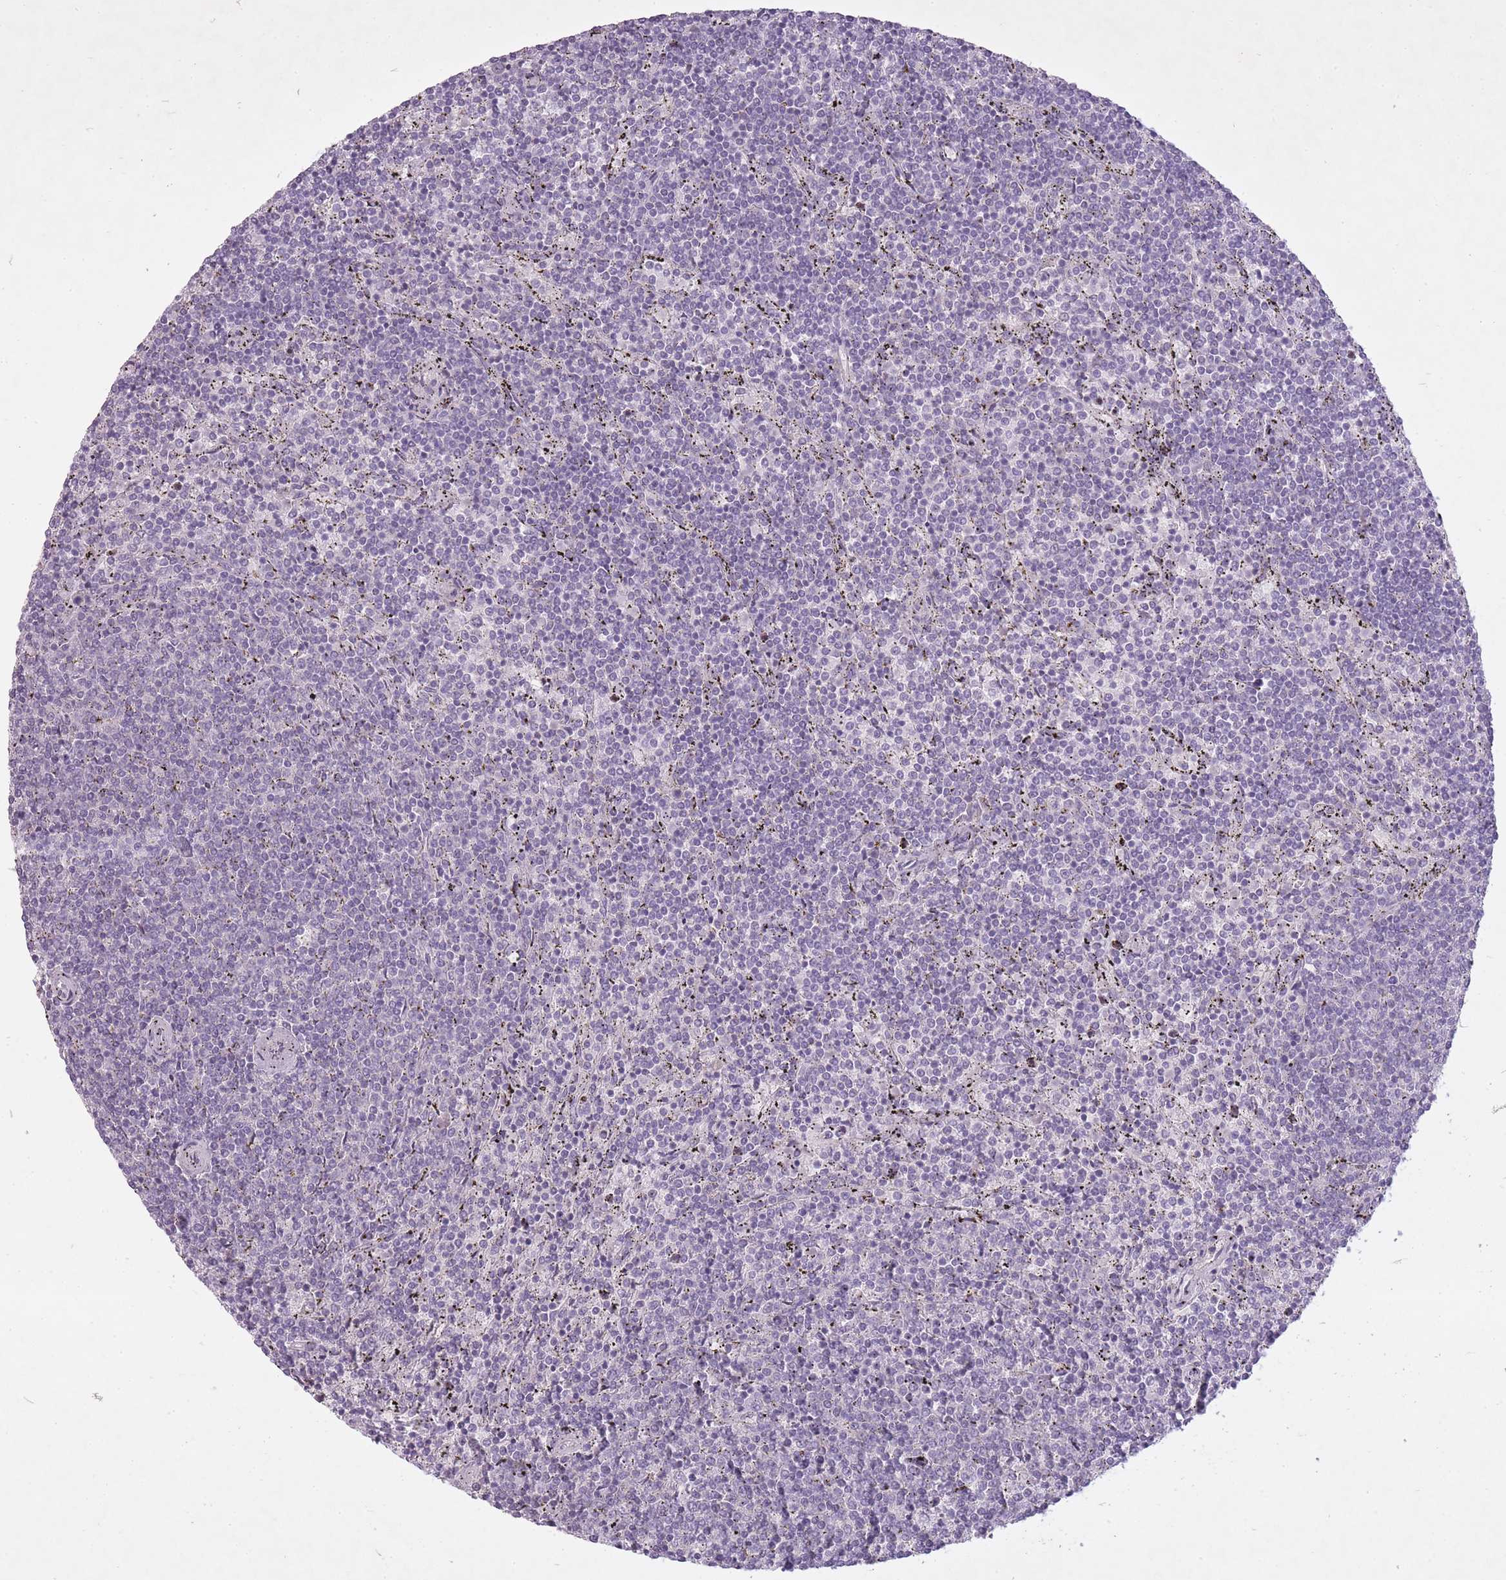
{"staining": {"intensity": "negative", "quantity": "none", "location": "none"}, "tissue": "lymphoma", "cell_type": "Tumor cells", "image_type": "cancer", "snomed": [{"axis": "morphology", "description": "Malignant lymphoma, non-Hodgkin's type, Low grade"}, {"axis": "topography", "description": "Spleen"}], "caption": "Protein analysis of low-grade malignant lymphoma, non-Hodgkin's type displays no significant expression in tumor cells.", "gene": "FAM43B", "patient": {"sex": "female", "age": 50}}